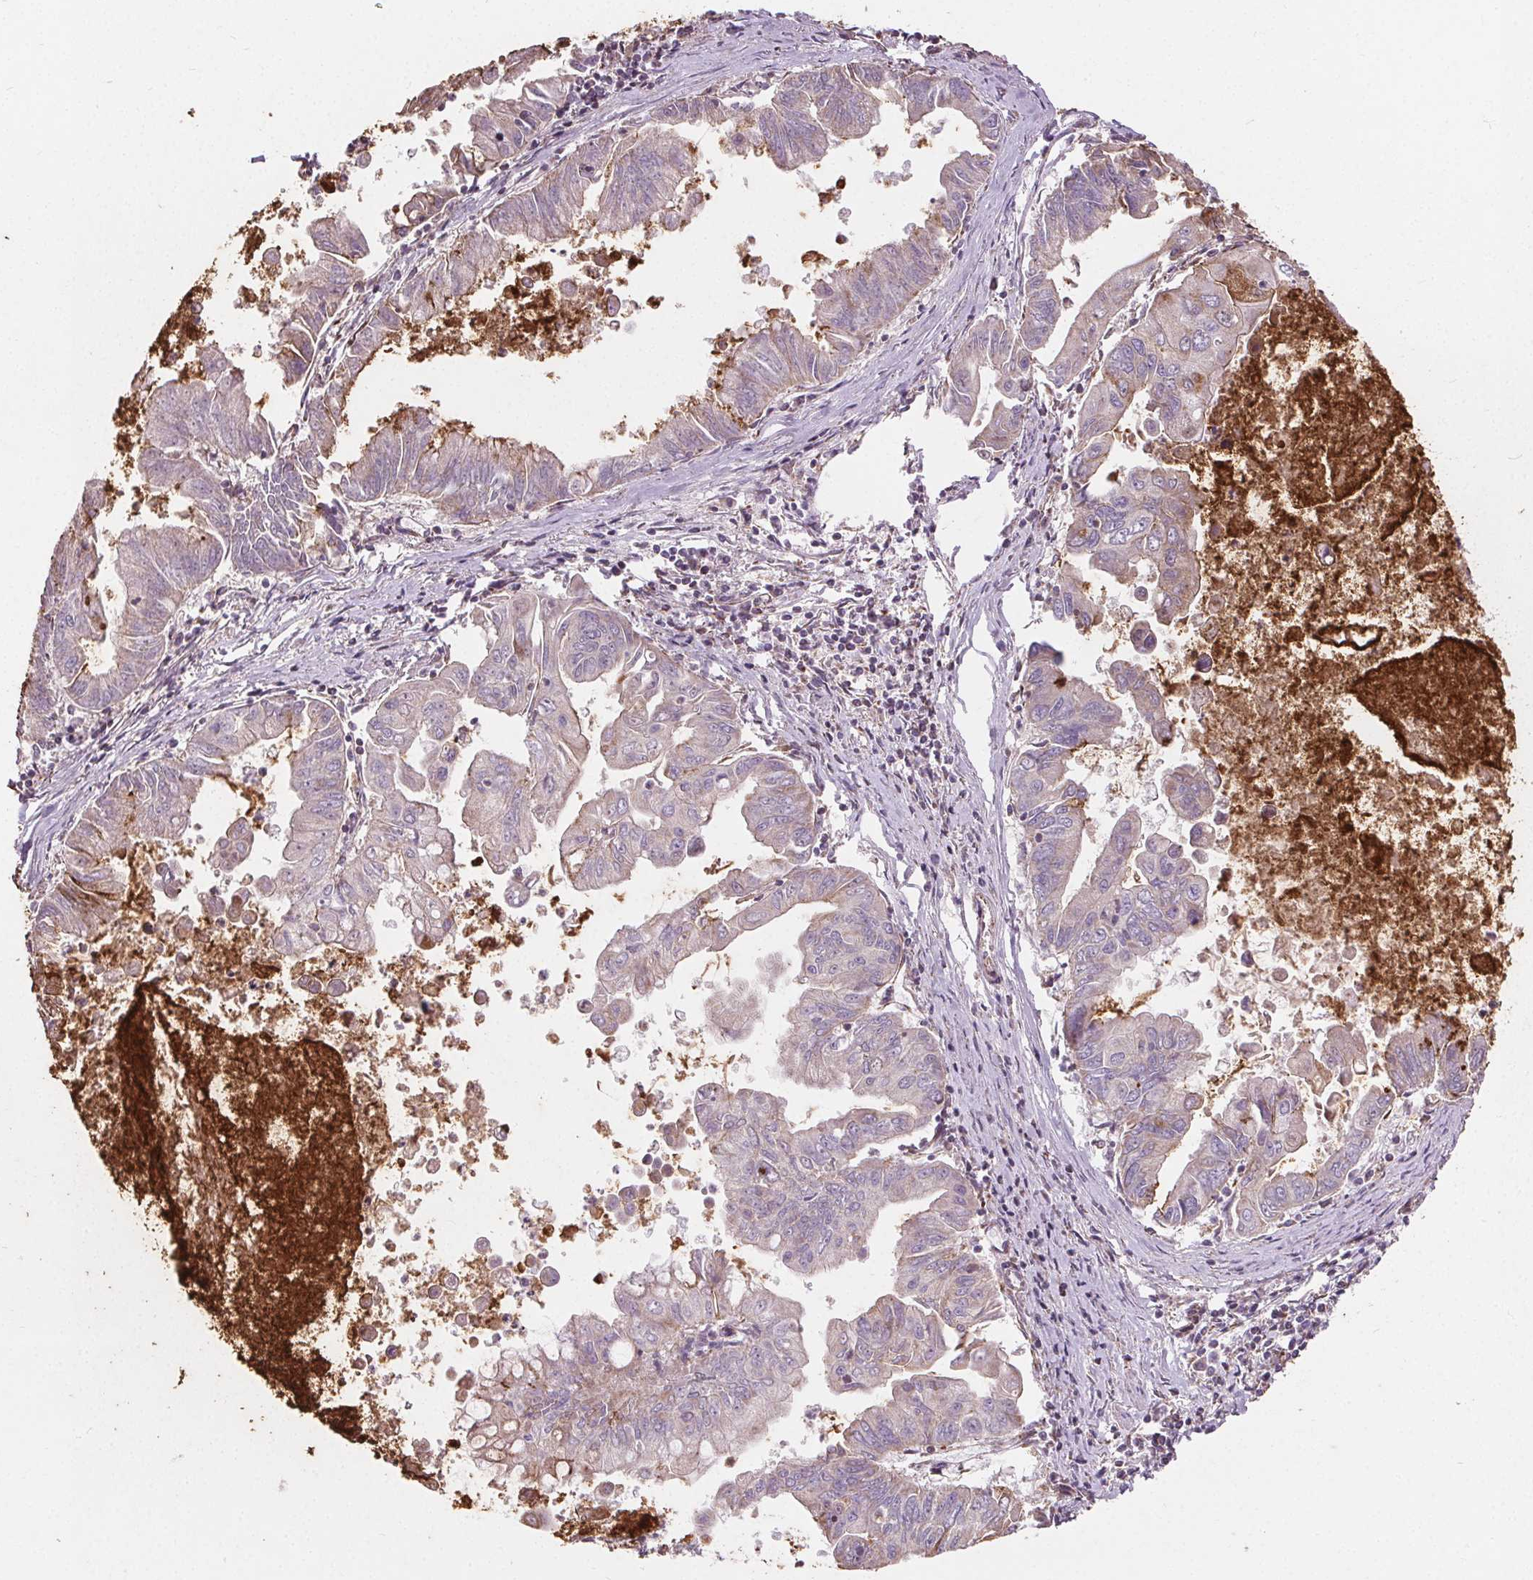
{"staining": {"intensity": "negative", "quantity": "none", "location": "none"}, "tissue": "stomach cancer", "cell_type": "Tumor cells", "image_type": "cancer", "snomed": [{"axis": "morphology", "description": "Adenocarcinoma, NOS"}, {"axis": "topography", "description": "Stomach, upper"}], "caption": "There is no significant staining in tumor cells of stomach adenocarcinoma.", "gene": "GOLT1B", "patient": {"sex": "male", "age": 80}}